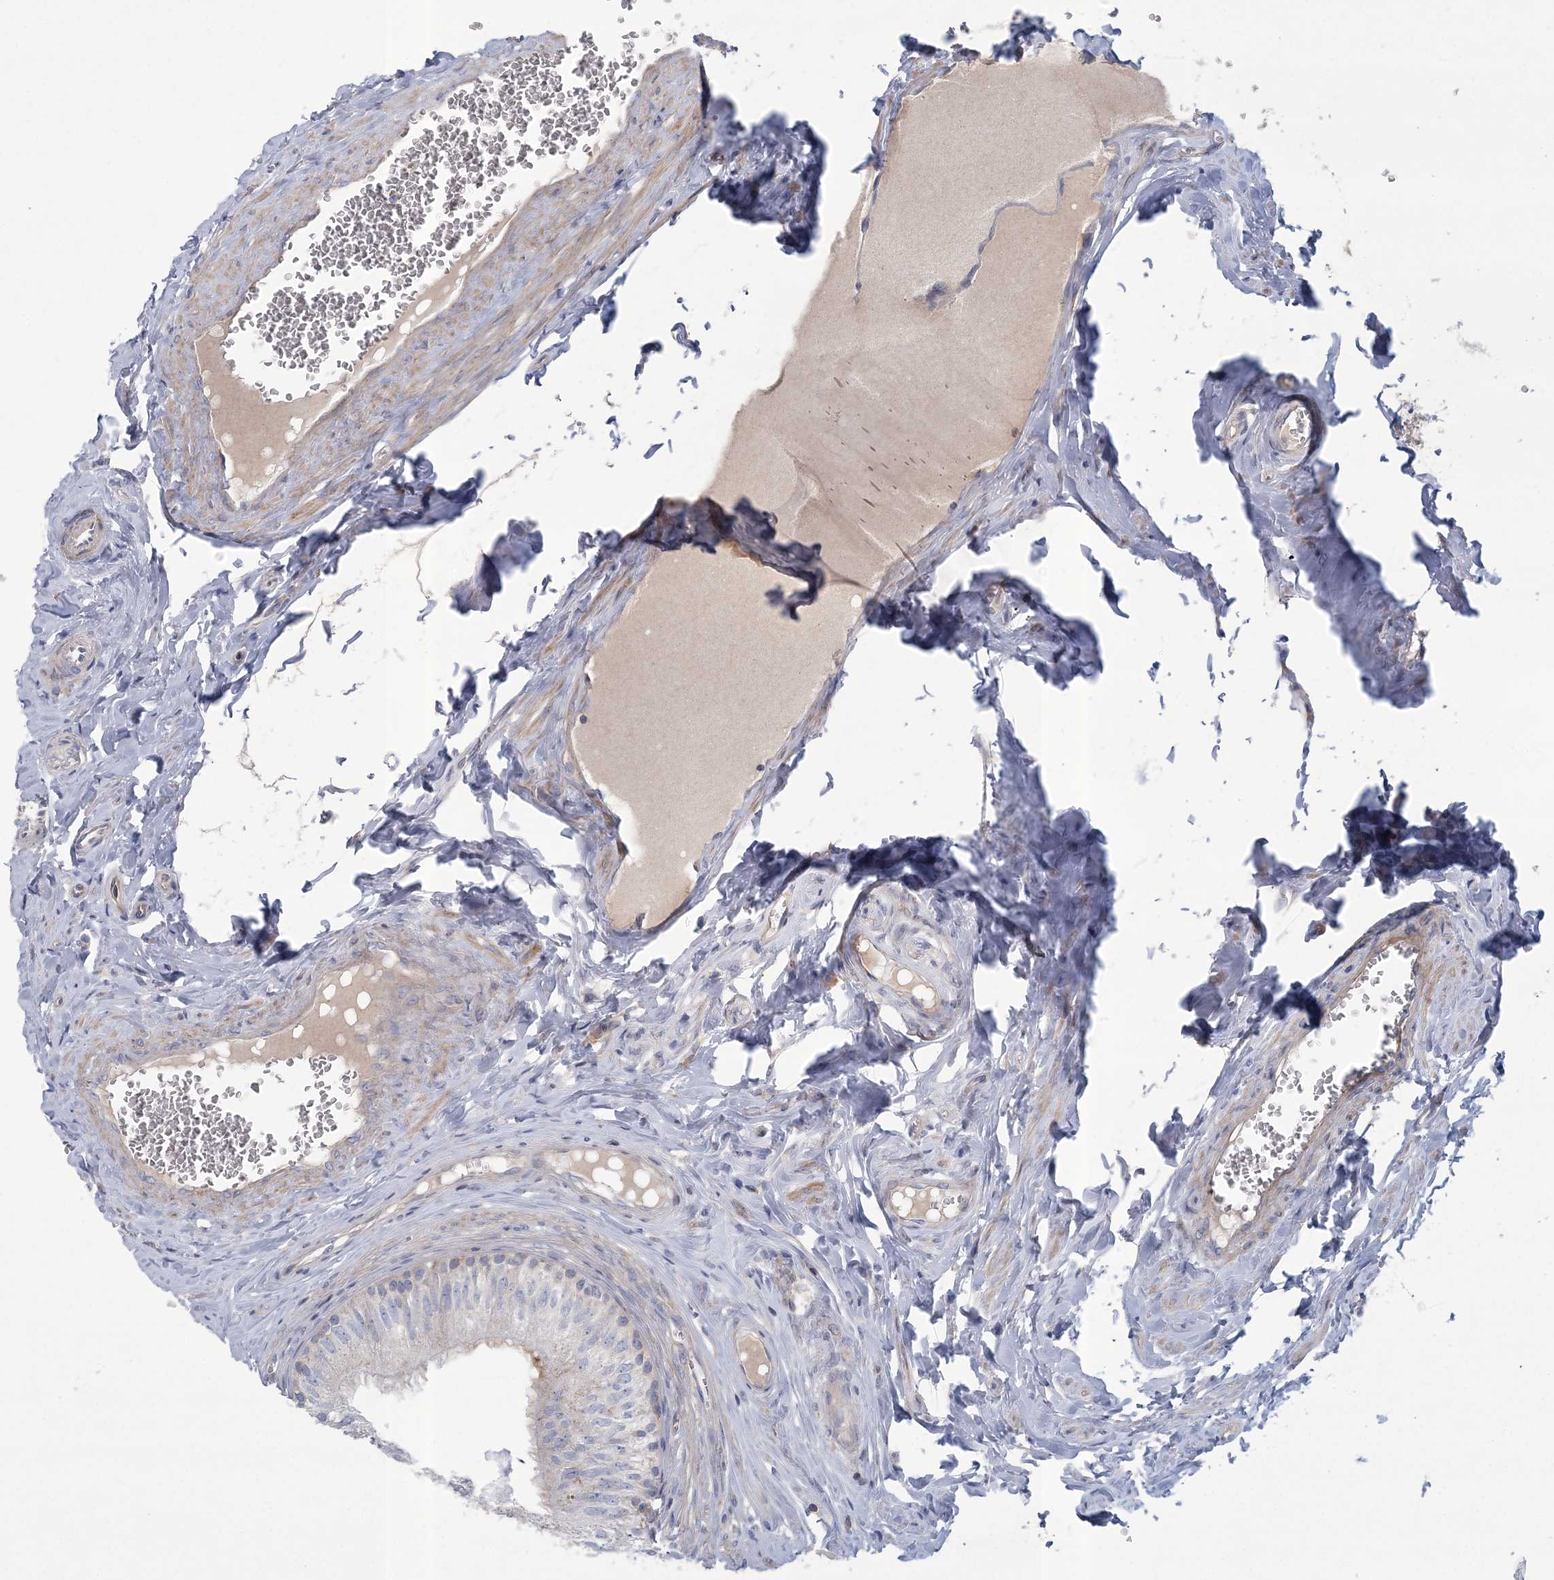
{"staining": {"intensity": "moderate", "quantity": "<25%", "location": "cytoplasmic/membranous"}, "tissue": "epididymis", "cell_type": "Glandular cells", "image_type": "normal", "snomed": [{"axis": "morphology", "description": "Normal tissue, NOS"}, {"axis": "topography", "description": "Epididymis"}], "caption": "This micrograph displays IHC staining of benign human epididymis, with low moderate cytoplasmic/membranous positivity in approximately <25% of glandular cells.", "gene": "ARSJ", "patient": {"sex": "male", "age": 46}}